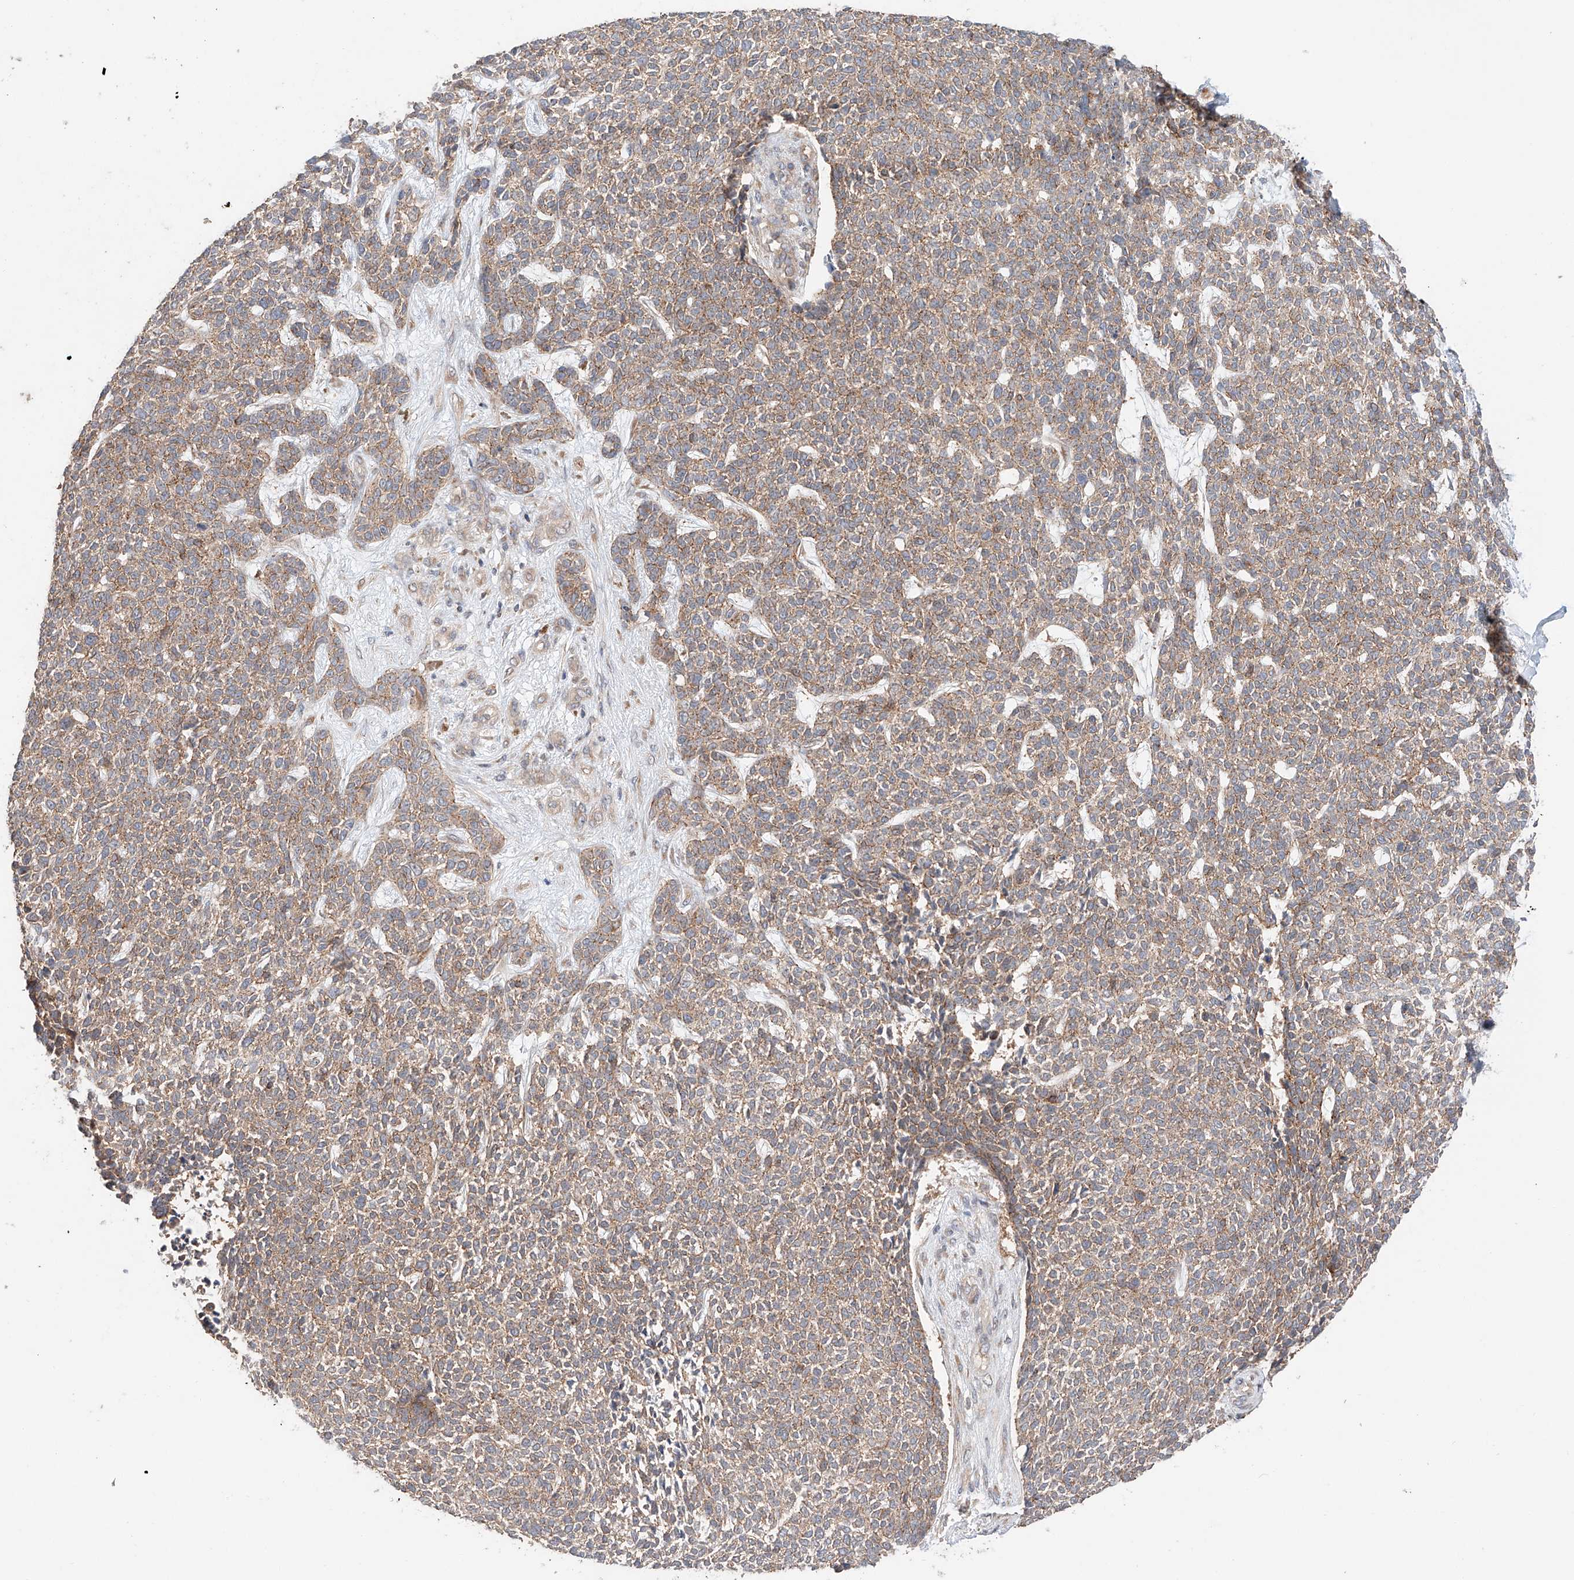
{"staining": {"intensity": "moderate", "quantity": ">75%", "location": "cytoplasmic/membranous"}, "tissue": "skin cancer", "cell_type": "Tumor cells", "image_type": "cancer", "snomed": [{"axis": "morphology", "description": "Basal cell carcinoma"}, {"axis": "topography", "description": "Skin"}], "caption": "Immunohistochemistry histopathology image of neoplastic tissue: human skin cancer (basal cell carcinoma) stained using IHC shows medium levels of moderate protein expression localized specifically in the cytoplasmic/membranous of tumor cells, appearing as a cytoplasmic/membranous brown color.", "gene": "XPNPEP1", "patient": {"sex": "female", "age": 84}}